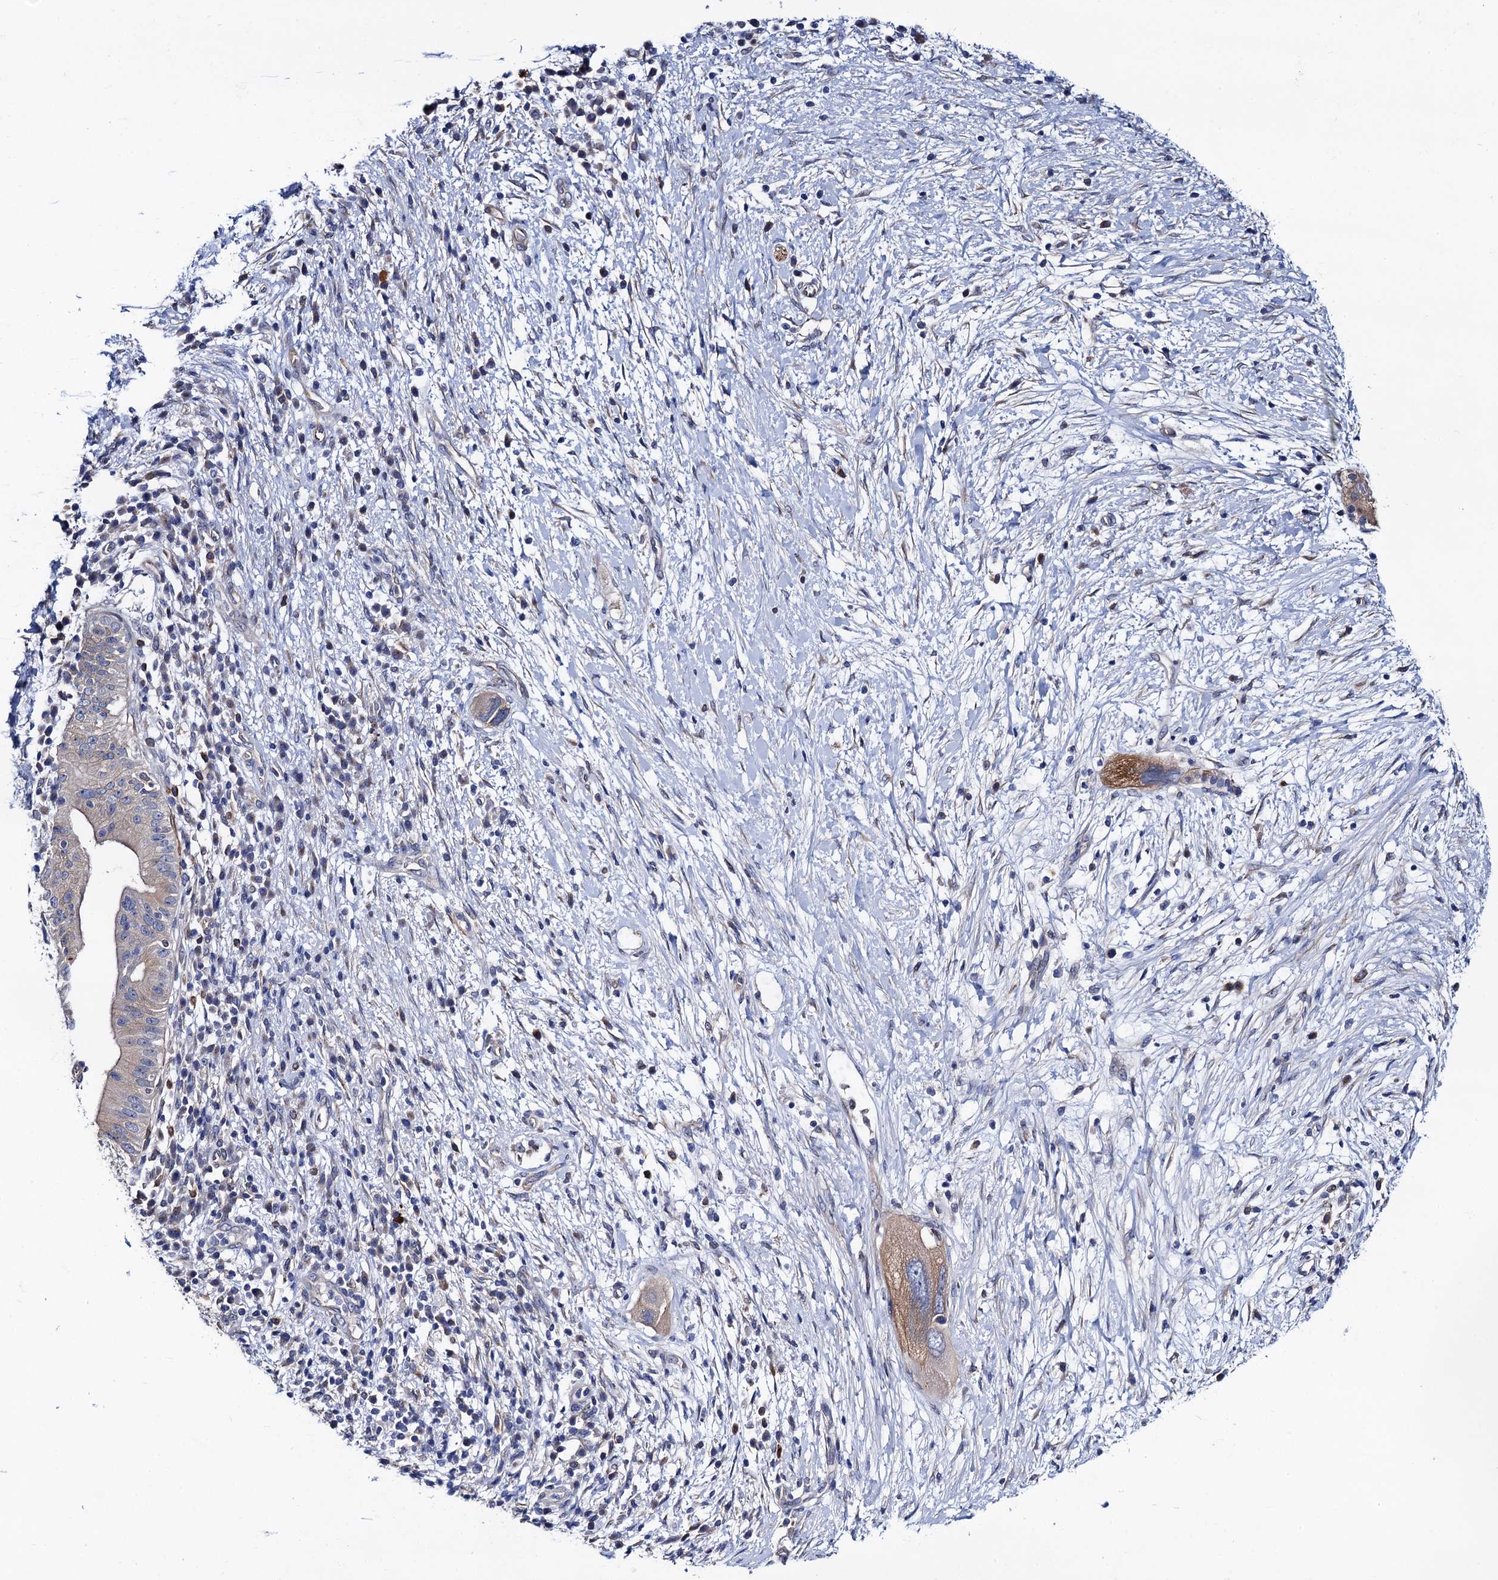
{"staining": {"intensity": "negative", "quantity": "none", "location": "none"}, "tissue": "pancreatic cancer", "cell_type": "Tumor cells", "image_type": "cancer", "snomed": [{"axis": "morphology", "description": "Adenocarcinoma, NOS"}, {"axis": "topography", "description": "Pancreas"}], "caption": "Human pancreatic cancer (adenocarcinoma) stained for a protein using immunohistochemistry (IHC) demonstrates no positivity in tumor cells.", "gene": "ZDHHC18", "patient": {"sex": "male", "age": 68}}